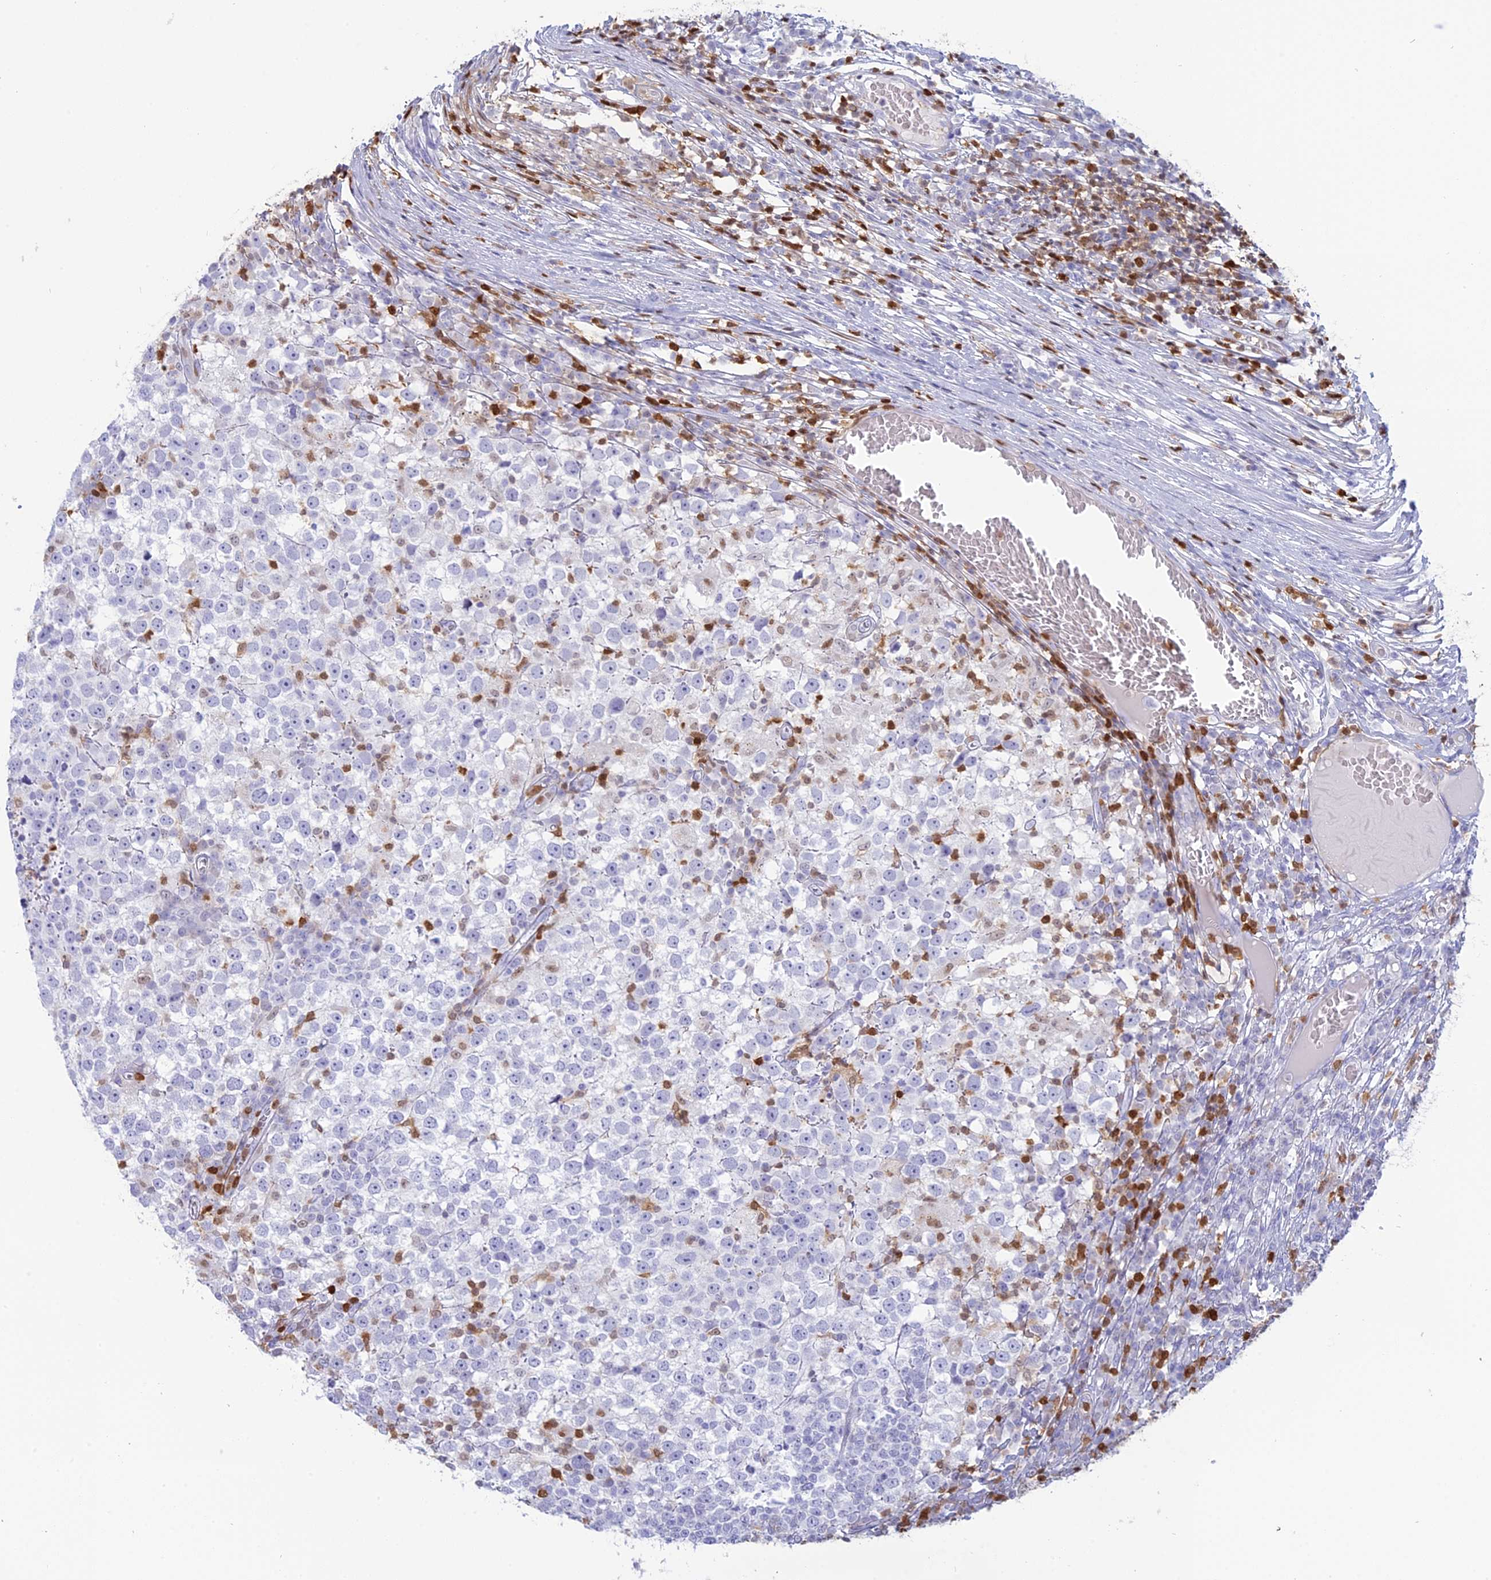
{"staining": {"intensity": "negative", "quantity": "none", "location": "none"}, "tissue": "testis cancer", "cell_type": "Tumor cells", "image_type": "cancer", "snomed": [{"axis": "morphology", "description": "Seminoma, NOS"}, {"axis": "topography", "description": "Testis"}], "caption": "This is an IHC micrograph of human testis cancer. There is no expression in tumor cells.", "gene": "PGBD4", "patient": {"sex": "male", "age": 65}}